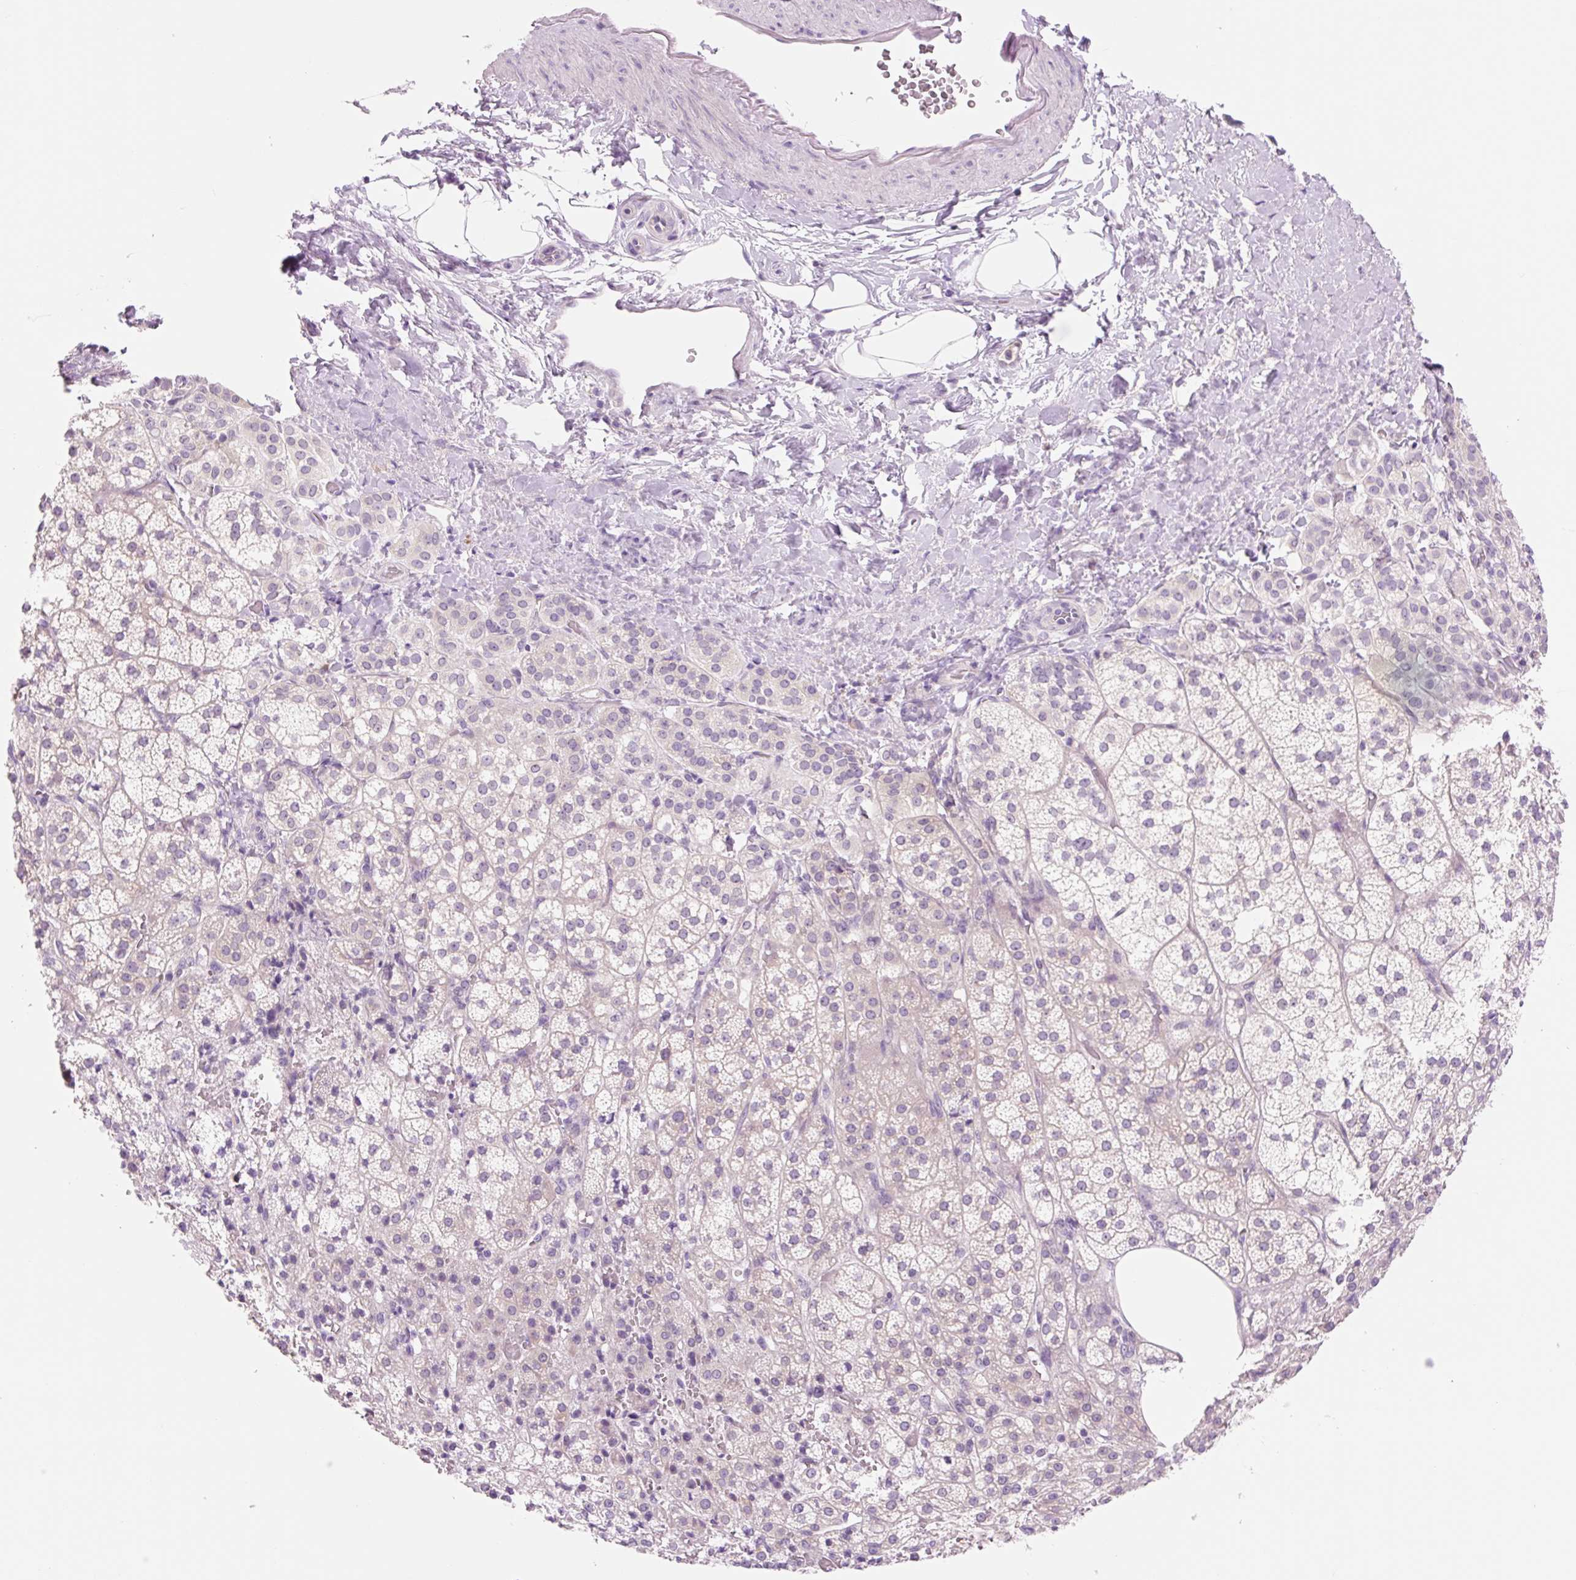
{"staining": {"intensity": "weak", "quantity": "25%-75%", "location": "cytoplasmic/membranous"}, "tissue": "adrenal gland", "cell_type": "Glandular cells", "image_type": "normal", "snomed": [{"axis": "morphology", "description": "Normal tissue, NOS"}, {"axis": "topography", "description": "Adrenal gland"}], "caption": "Immunohistochemical staining of benign human adrenal gland demonstrates 25%-75% levels of weak cytoplasmic/membranous protein staining in about 25%-75% of glandular cells. (IHC, brightfield microscopy, high magnification).", "gene": "CELF6", "patient": {"sex": "female", "age": 60}}